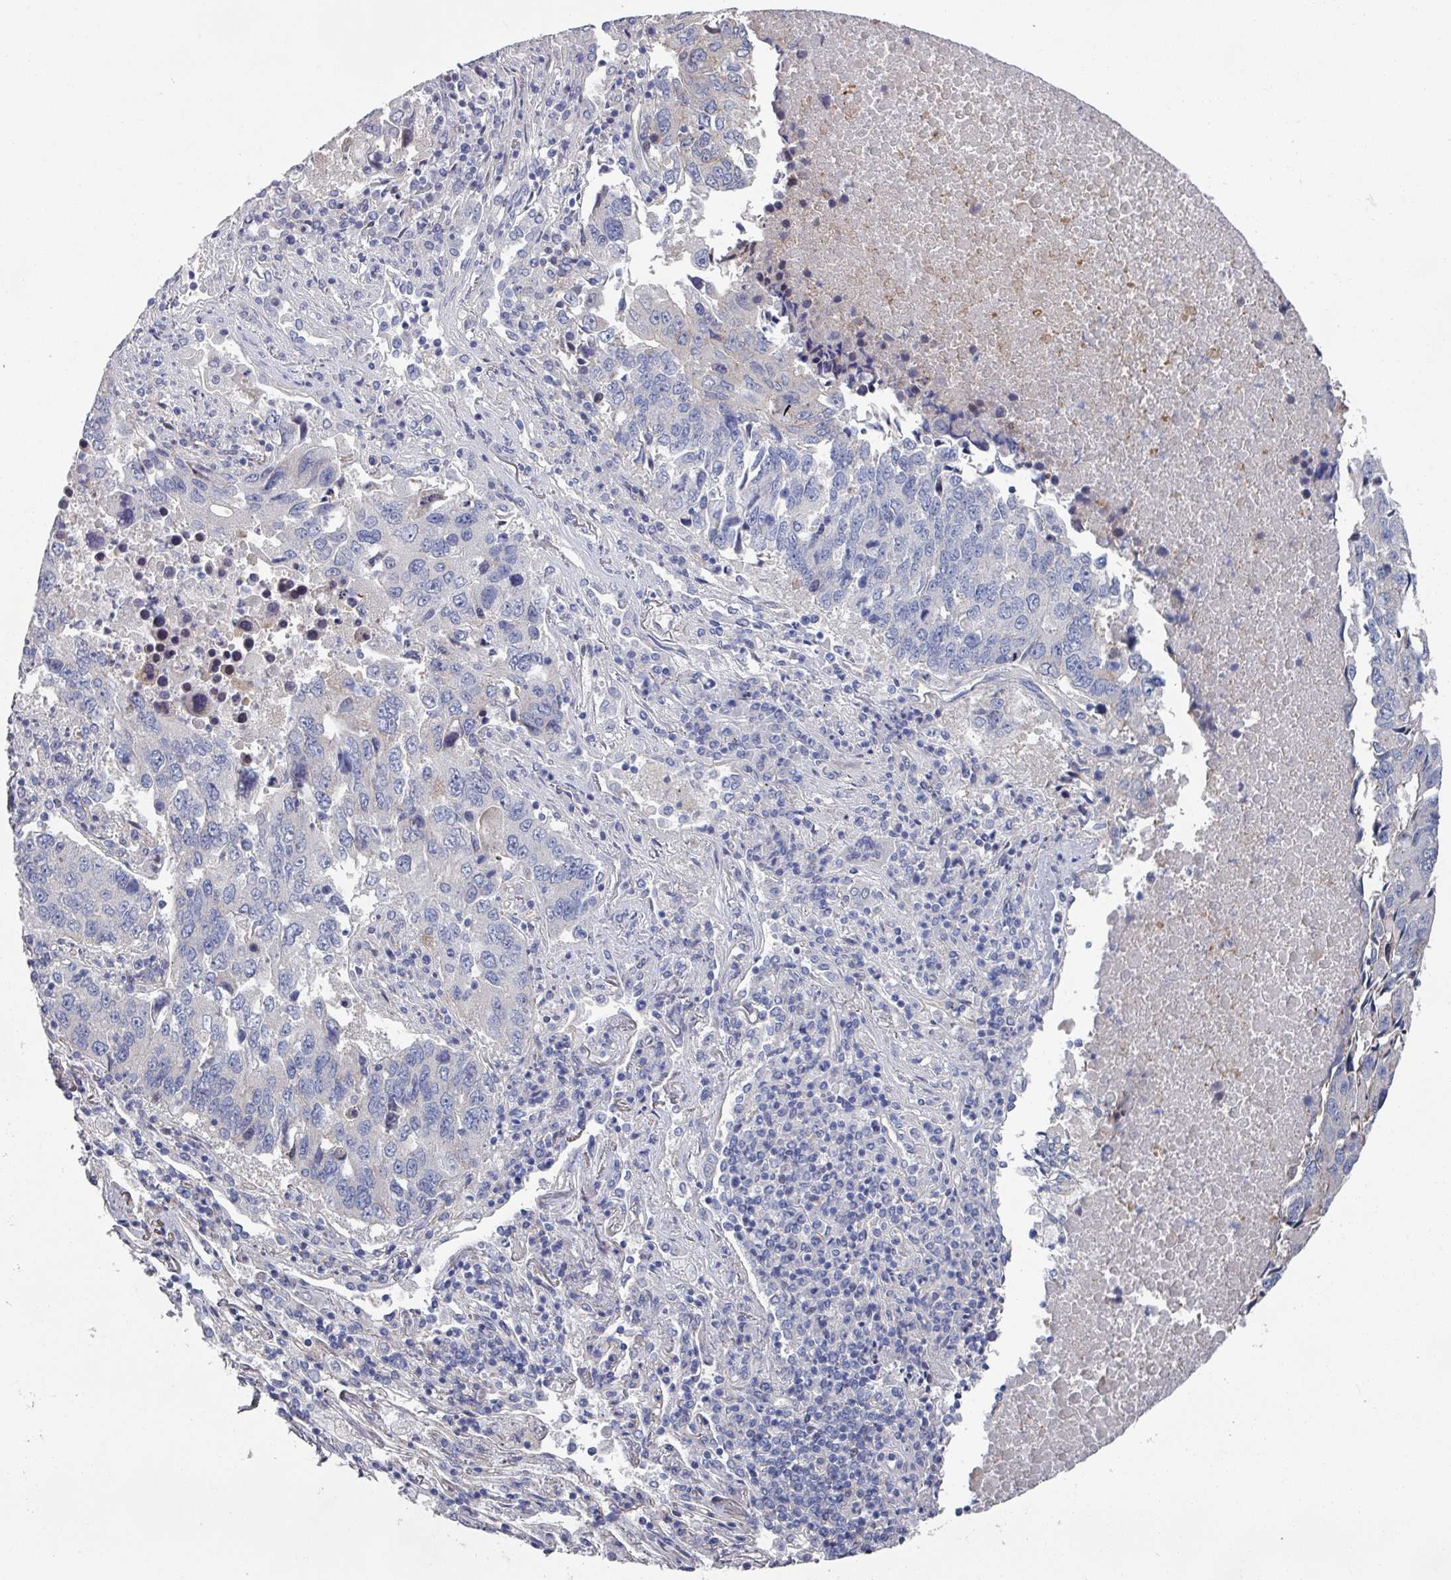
{"staining": {"intensity": "weak", "quantity": "<25%", "location": "cytoplasmic/membranous"}, "tissue": "lung cancer", "cell_type": "Tumor cells", "image_type": "cancer", "snomed": [{"axis": "morphology", "description": "Squamous cell carcinoma, NOS"}, {"axis": "topography", "description": "Lung"}], "caption": "Squamous cell carcinoma (lung) was stained to show a protein in brown. There is no significant expression in tumor cells.", "gene": "EFL1", "patient": {"sex": "female", "age": 66}}